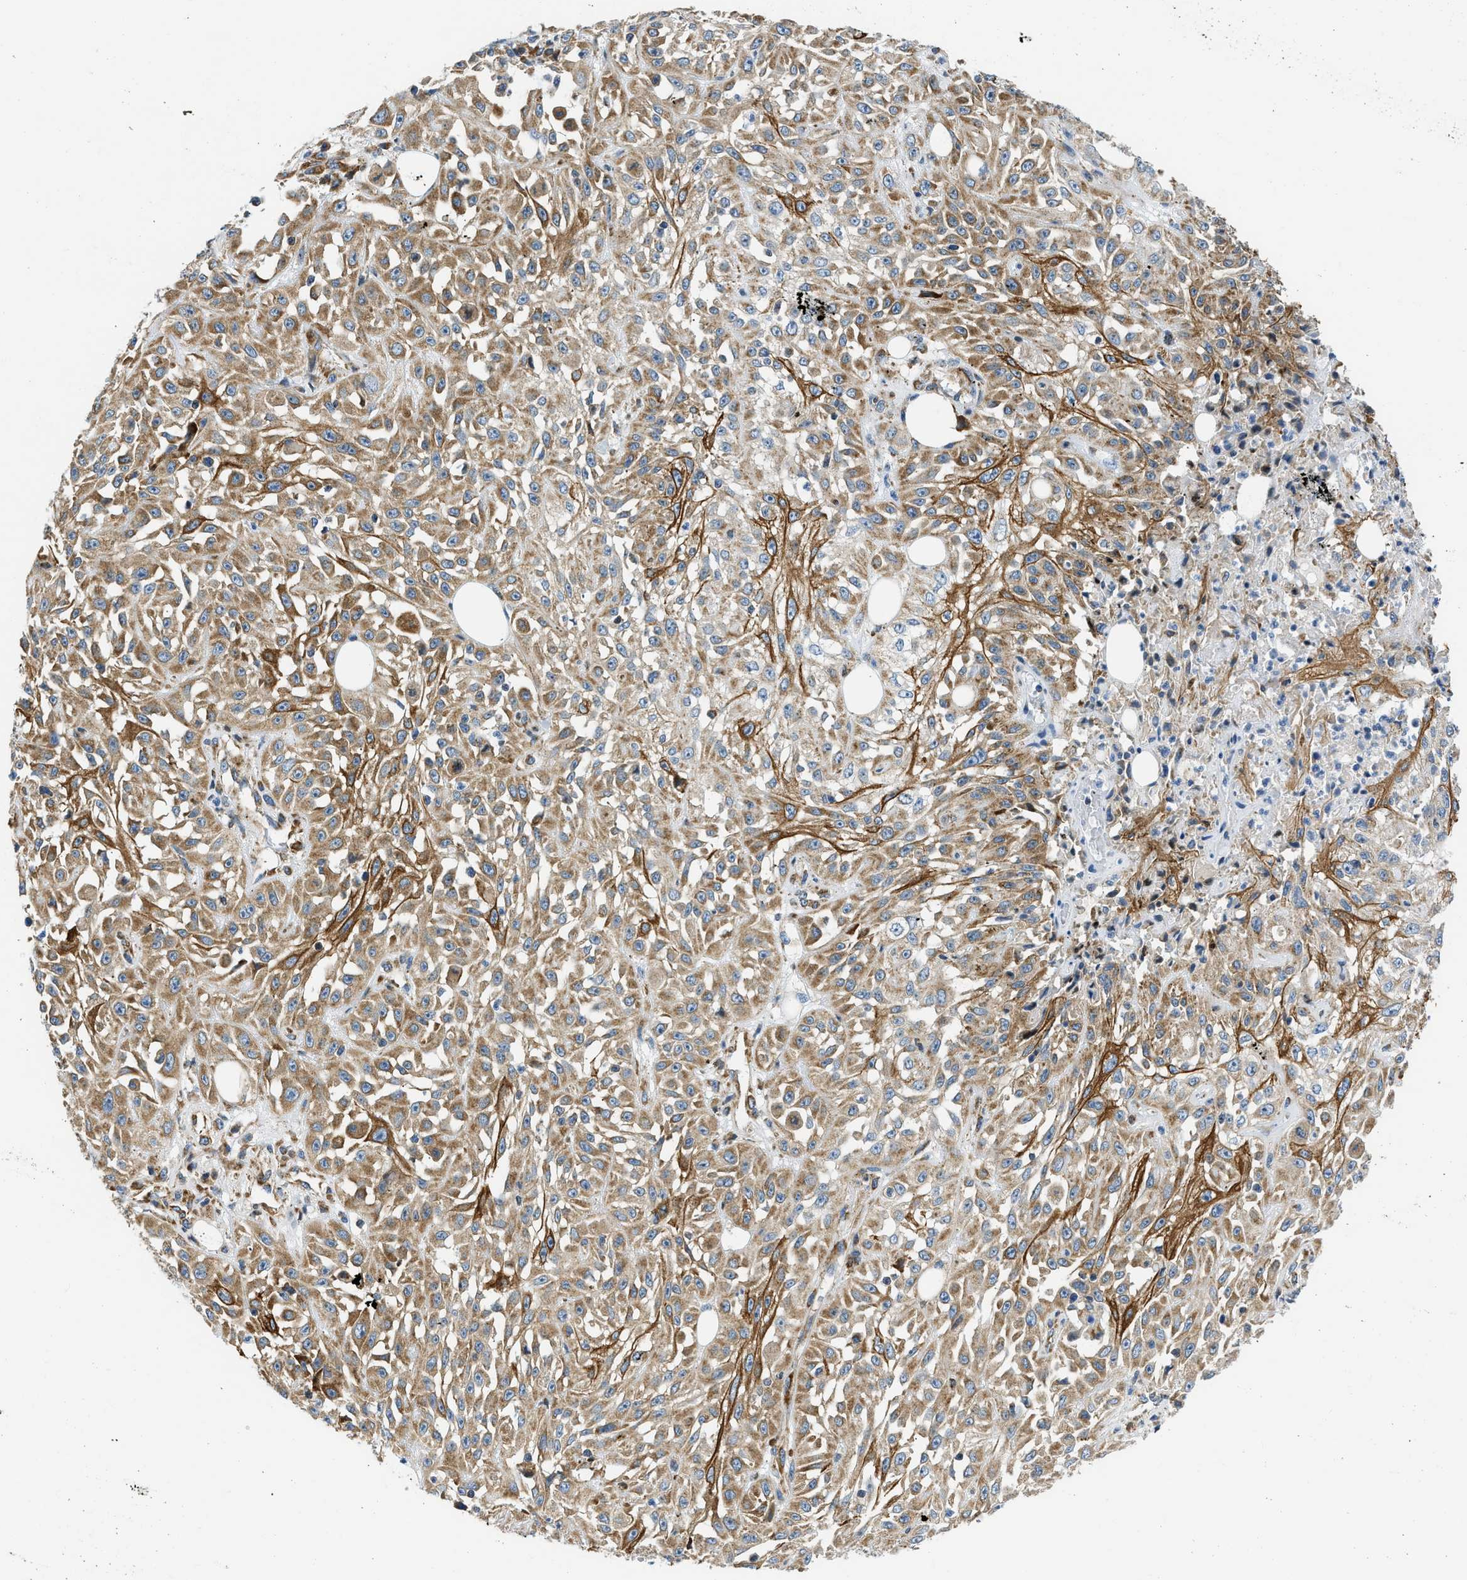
{"staining": {"intensity": "moderate", "quantity": ">75%", "location": "cytoplasmic/membranous"}, "tissue": "skin cancer", "cell_type": "Tumor cells", "image_type": "cancer", "snomed": [{"axis": "morphology", "description": "Squamous cell carcinoma, NOS"}, {"axis": "morphology", "description": "Squamous cell carcinoma, metastatic, NOS"}, {"axis": "topography", "description": "Skin"}, {"axis": "topography", "description": "Lymph node"}], "caption": "Brown immunohistochemical staining in skin metastatic squamous cell carcinoma exhibits moderate cytoplasmic/membranous positivity in approximately >75% of tumor cells. (DAB (3,3'-diaminobenzidine) IHC with brightfield microscopy, high magnification).", "gene": "CAMKK2", "patient": {"sex": "male", "age": 75}}